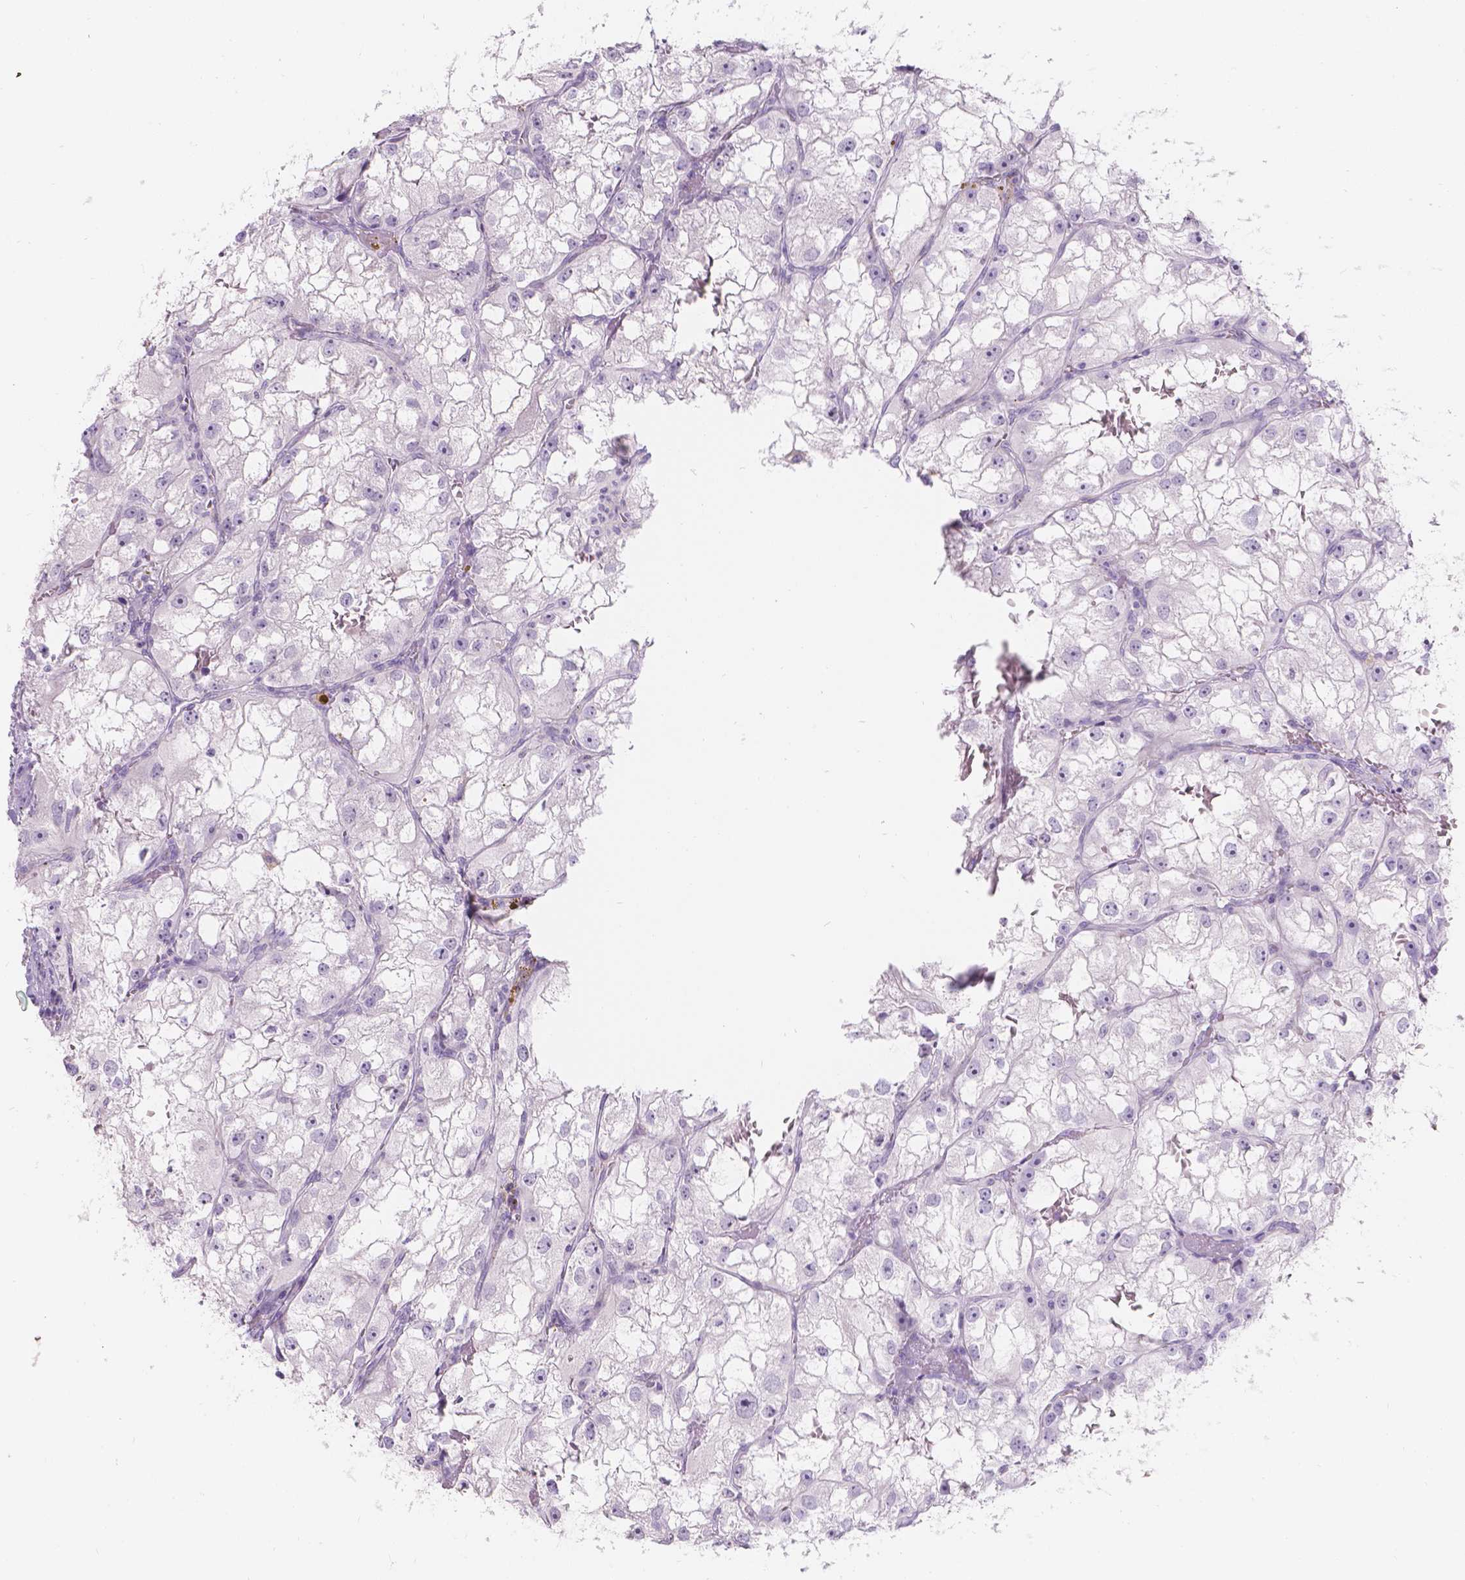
{"staining": {"intensity": "negative", "quantity": "none", "location": "none"}, "tissue": "renal cancer", "cell_type": "Tumor cells", "image_type": "cancer", "snomed": [{"axis": "morphology", "description": "Adenocarcinoma, NOS"}, {"axis": "topography", "description": "Kidney"}], "caption": "Tumor cells show no significant expression in renal cancer.", "gene": "HTN3", "patient": {"sex": "male", "age": 59}}